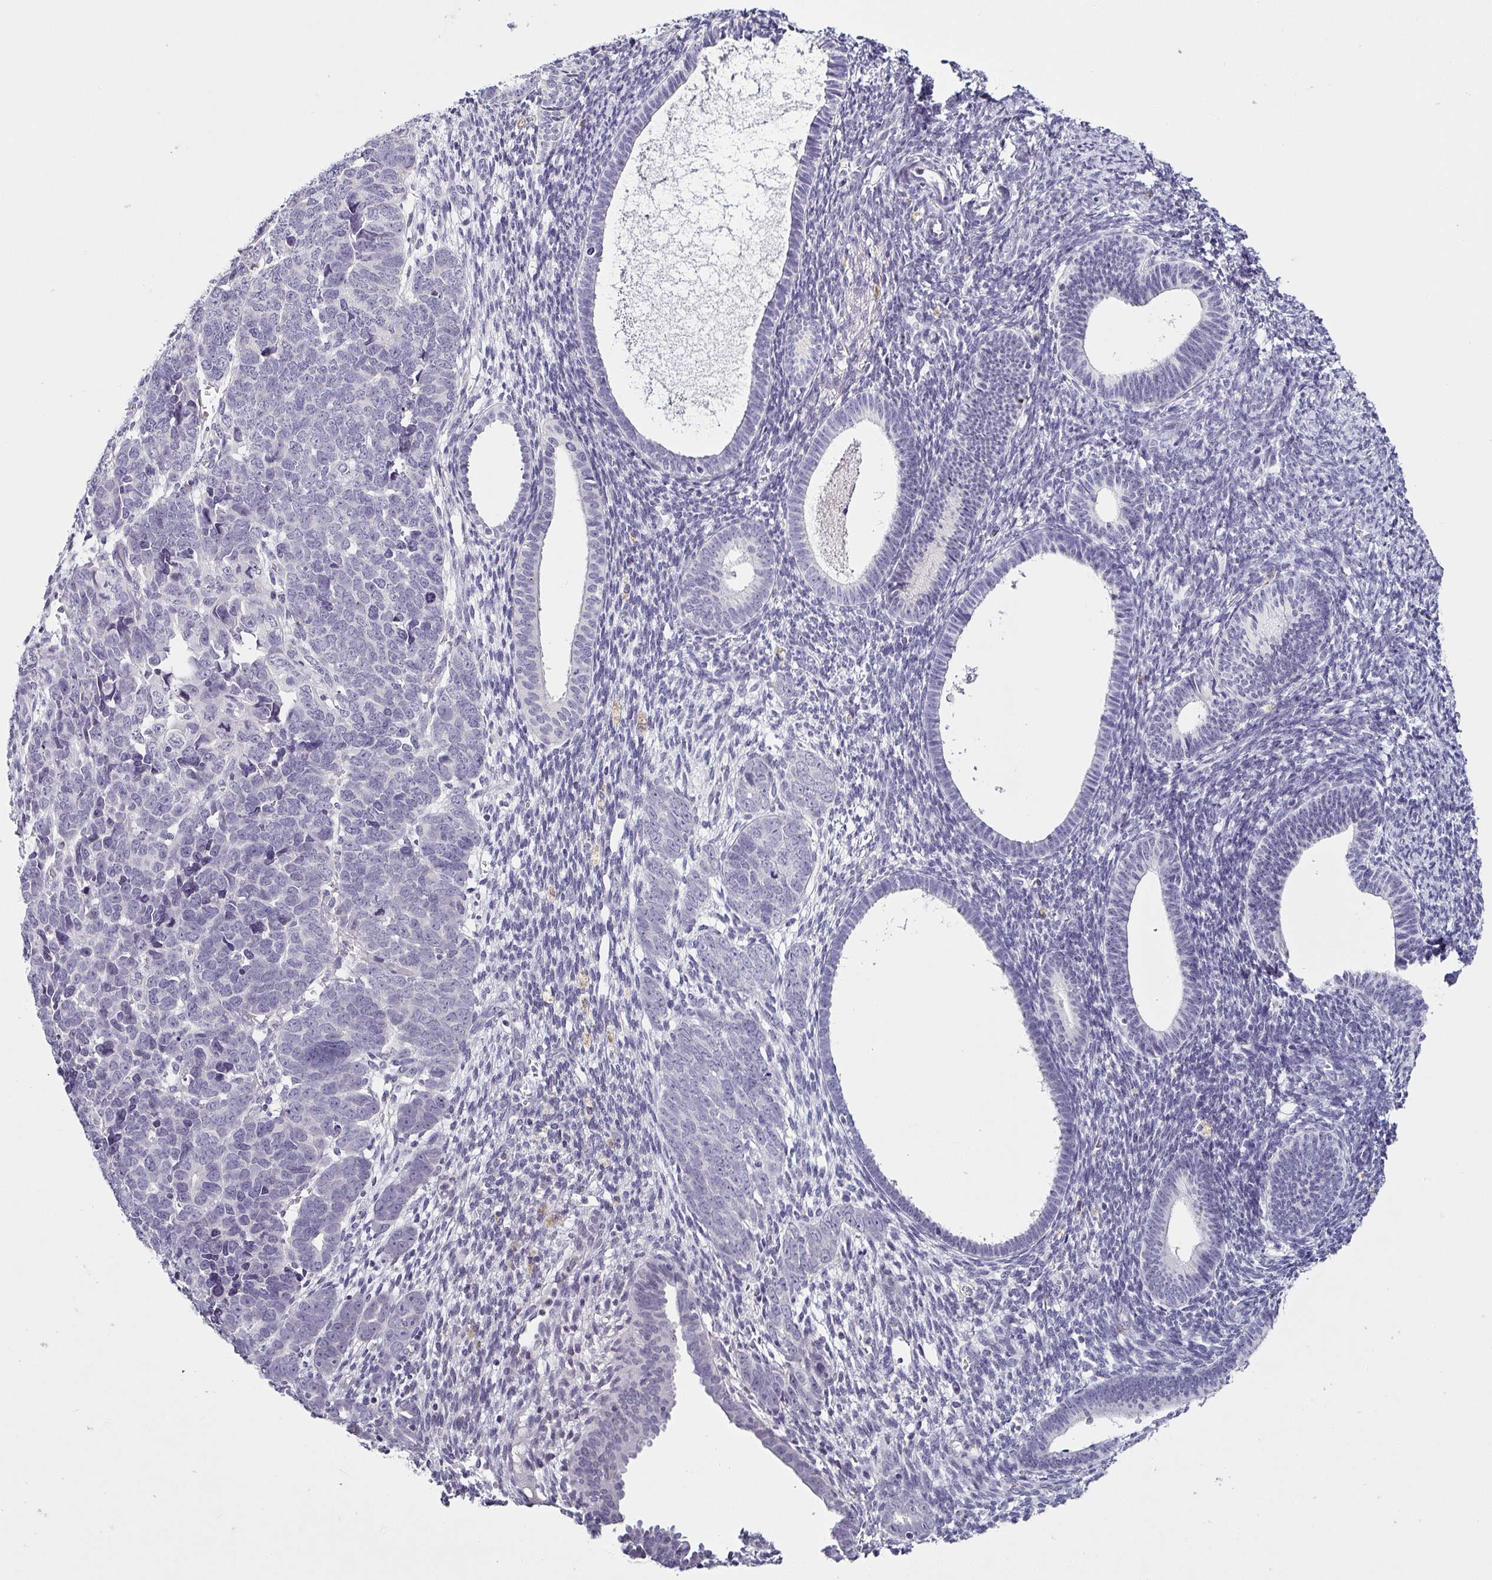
{"staining": {"intensity": "negative", "quantity": "none", "location": "none"}, "tissue": "endometrial cancer", "cell_type": "Tumor cells", "image_type": "cancer", "snomed": [{"axis": "morphology", "description": "Adenocarcinoma, NOS"}, {"axis": "topography", "description": "Endometrium"}], "caption": "DAB (3,3'-diaminobenzidine) immunohistochemical staining of endometrial cancer (adenocarcinoma) reveals no significant expression in tumor cells.", "gene": "SERPINB3", "patient": {"sex": "female", "age": 82}}